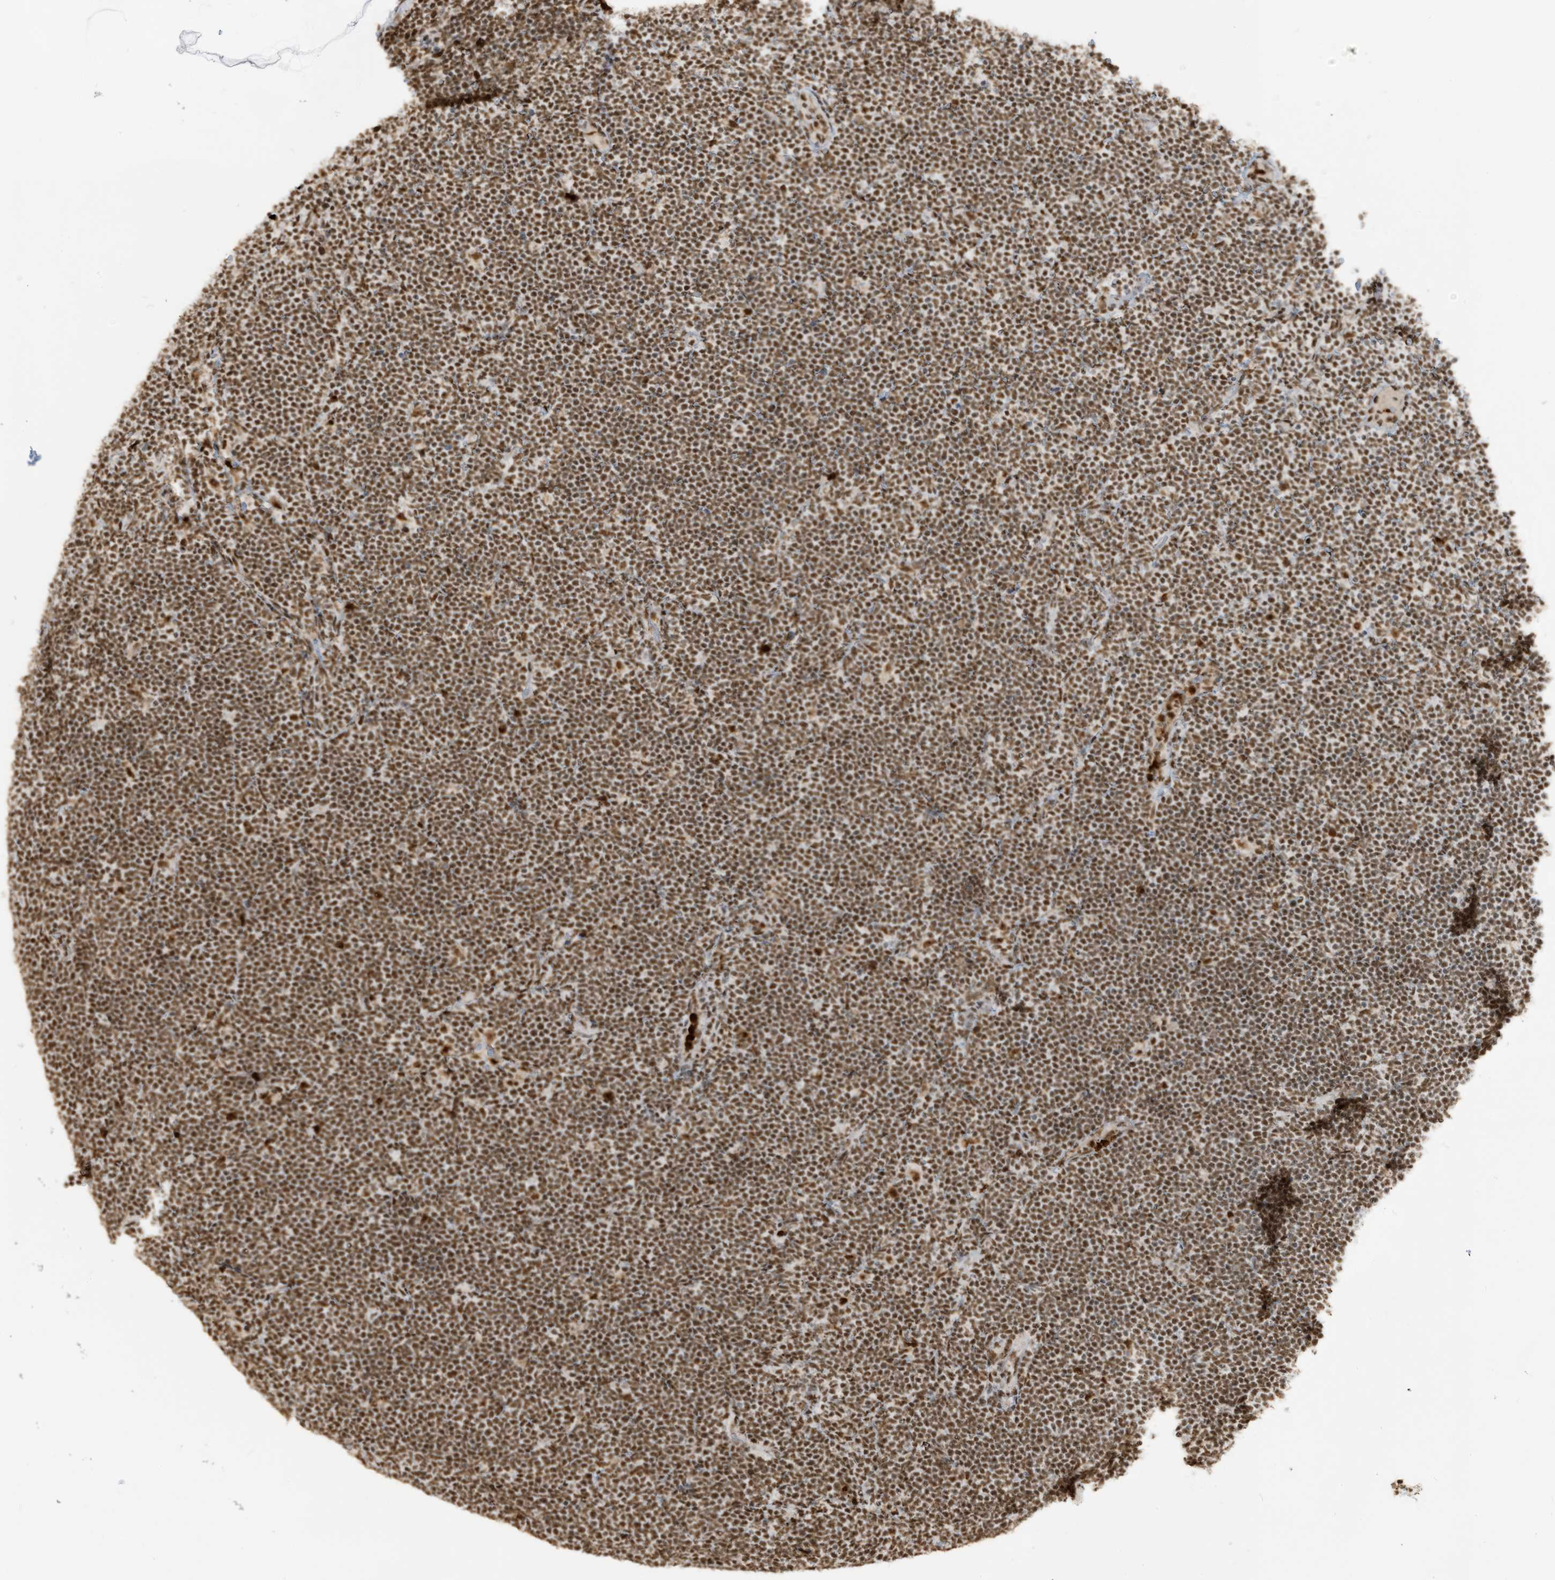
{"staining": {"intensity": "moderate", "quantity": ">75%", "location": "nuclear"}, "tissue": "lymphoma", "cell_type": "Tumor cells", "image_type": "cancer", "snomed": [{"axis": "morphology", "description": "Malignant lymphoma, non-Hodgkin's type, High grade"}, {"axis": "topography", "description": "Lymph node"}], "caption": "Immunohistochemistry (IHC) micrograph of human high-grade malignant lymphoma, non-Hodgkin's type stained for a protein (brown), which shows medium levels of moderate nuclear positivity in approximately >75% of tumor cells.", "gene": "LBH", "patient": {"sex": "male", "age": 13}}